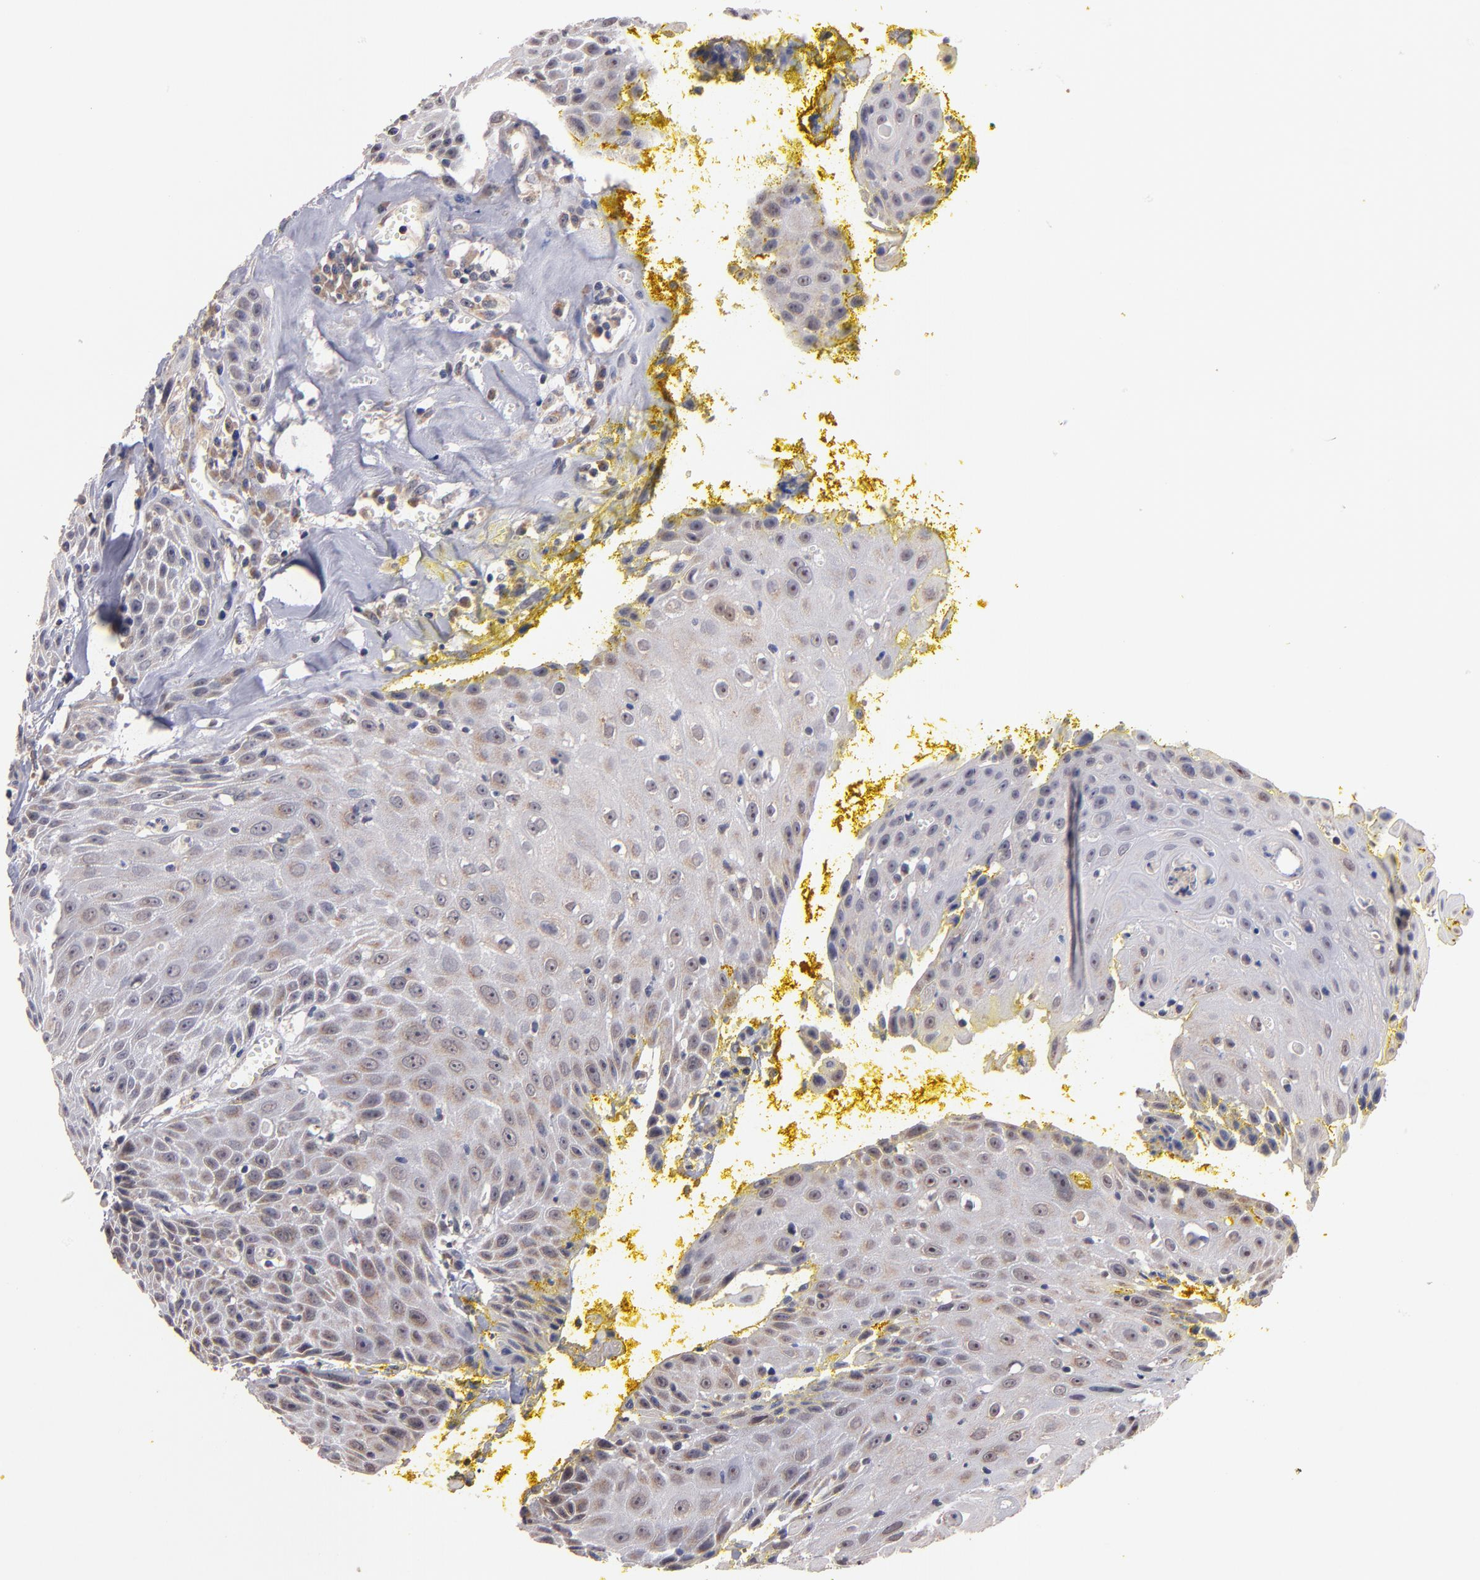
{"staining": {"intensity": "weak", "quantity": "25%-75%", "location": "cytoplasmic/membranous"}, "tissue": "head and neck cancer", "cell_type": "Tumor cells", "image_type": "cancer", "snomed": [{"axis": "morphology", "description": "Squamous cell carcinoma, NOS"}, {"axis": "topography", "description": "Oral tissue"}, {"axis": "topography", "description": "Head-Neck"}], "caption": "Protein expression analysis of head and neck squamous cell carcinoma reveals weak cytoplasmic/membranous positivity in about 25%-75% of tumor cells.", "gene": "DIABLO", "patient": {"sex": "female", "age": 82}}